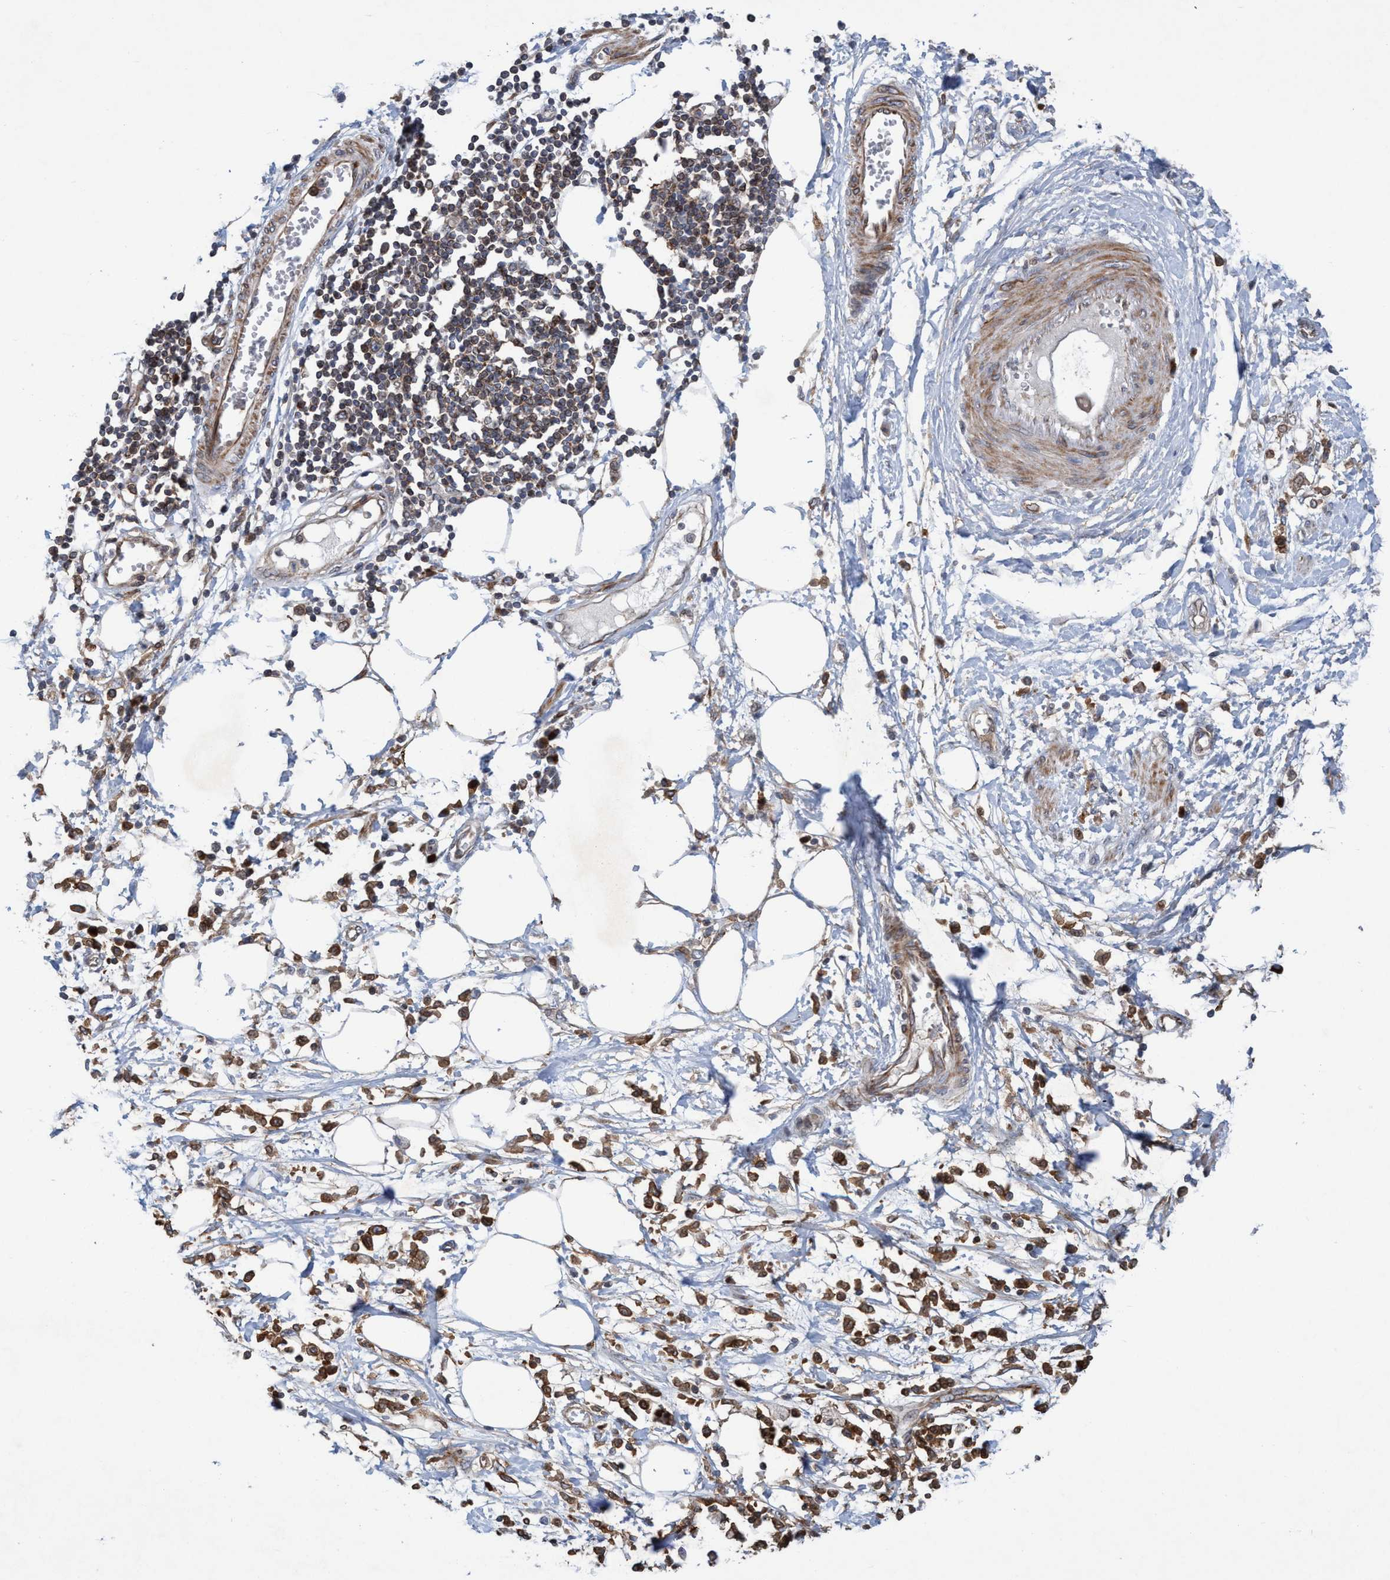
{"staining": {"intensity": "moderate", "quantity": ">75%", "location": "cytoplasmic/membranous"}, "tissue": "pancreatic cancer", "cell_type": "Tumor cells", "image_type": "cancer", "snomed": [{"axis": "morphology", "description": "Adenocarcinoma, NOS"}, {"axis": "topography", "description": "Pancreas"}], "caption": "Protein staining of pancreatic cancer (adenocarcinoma) tissue reveals moderate cytoplasmic/membranous positivity in about >75% of tumor cells.", "gene": "SLC16A3", "patient": {"sex": "male", "age": 56}}